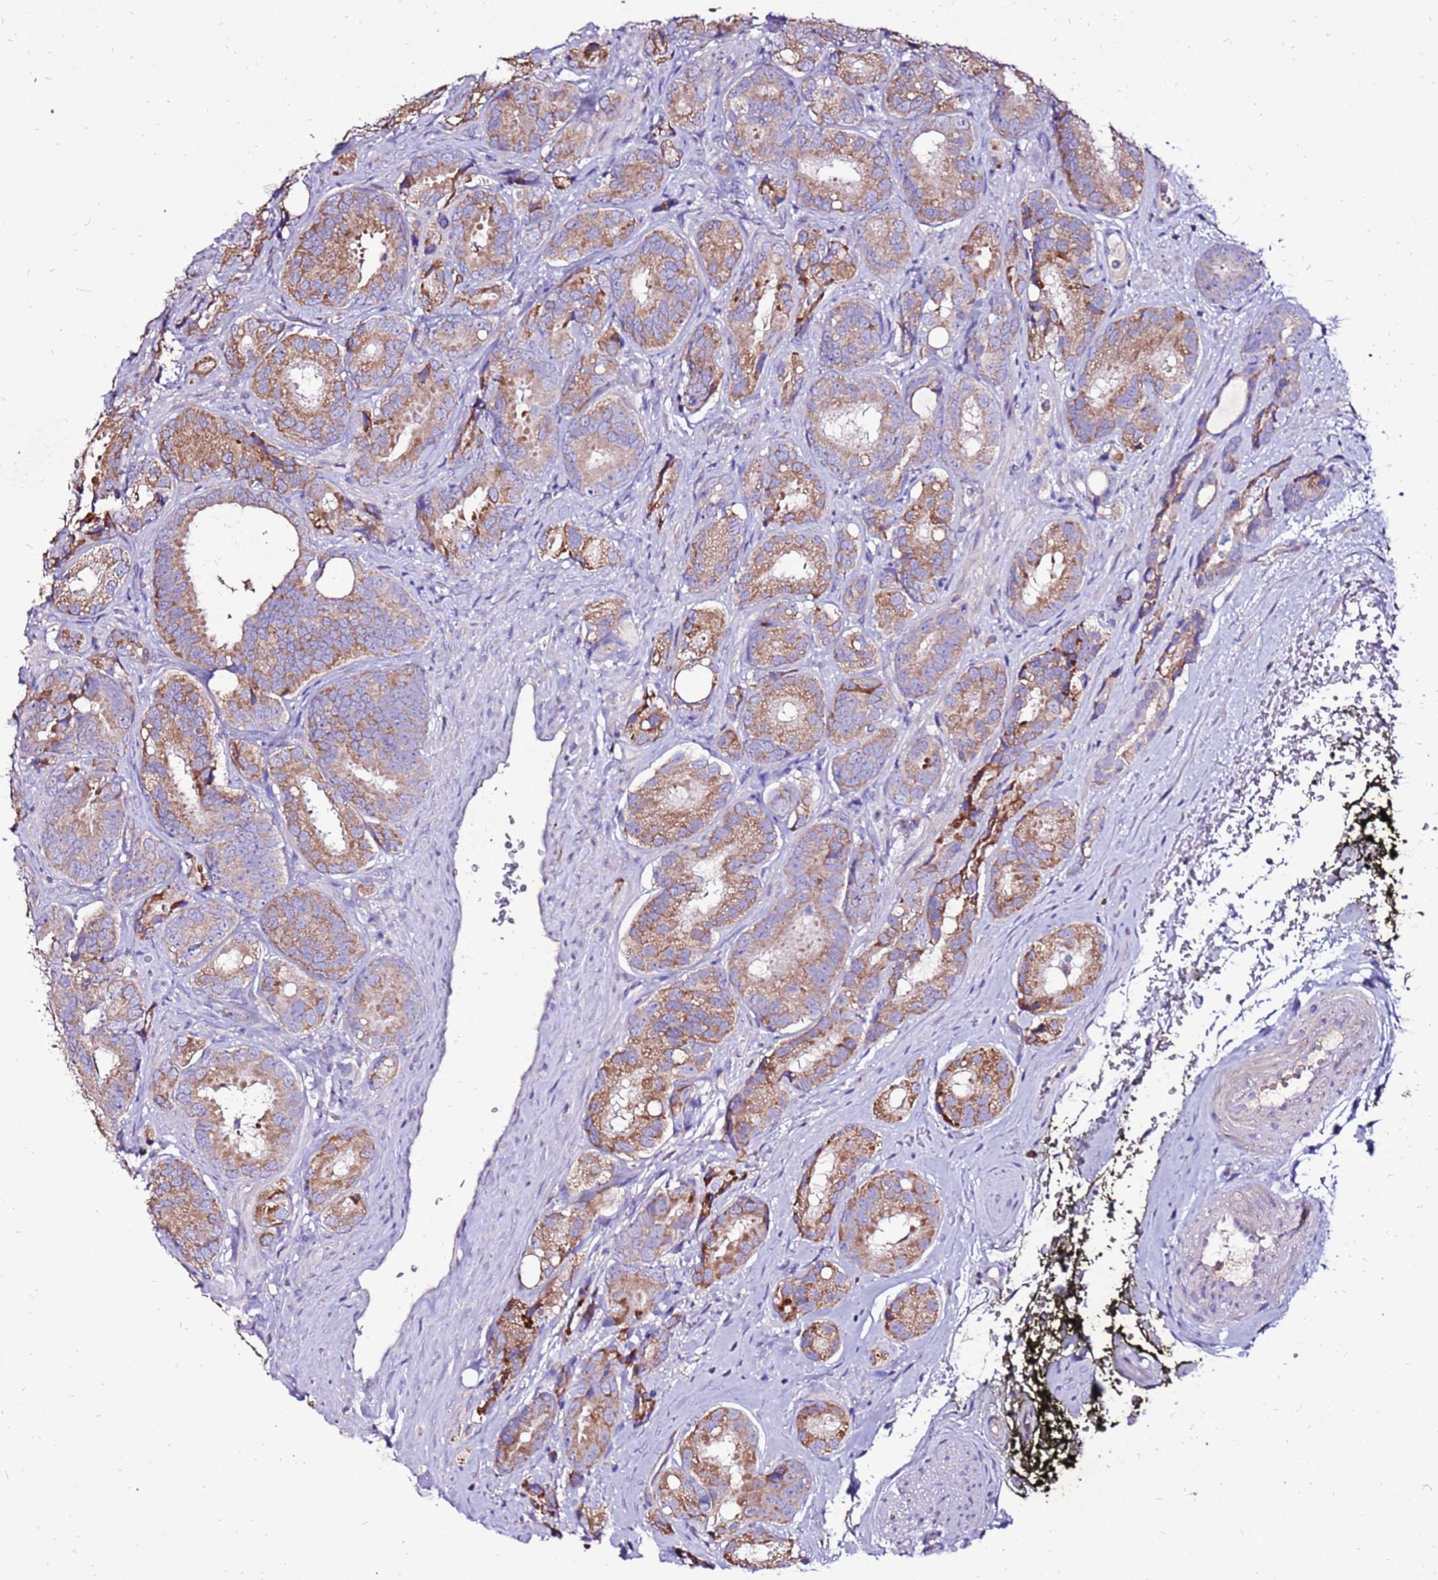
{"staining": {"intensity": "moderate", "quantity": "25%-75%", "location": "cytoplasmic/membranous"}, "tissue": "prostate cancer", "cell_type": "Tumor cells", "image_type": "cancer", "snomed": [{"axis": "morphology", "description": "Adenocarcinoma, High grade"}, {"axis": "topography", "description": "Prostate"}], "caption": "Immunohistochemistry (IHC) (DAB) staining of adenocarcinoma (high-grade) (prostate) reveals moderate cytoplasmic/membranous protein expression in approximately 25%-75% of tumor cells.", "gene": "TMEM106C", "patient": {"sex": "male", "age": 71}}